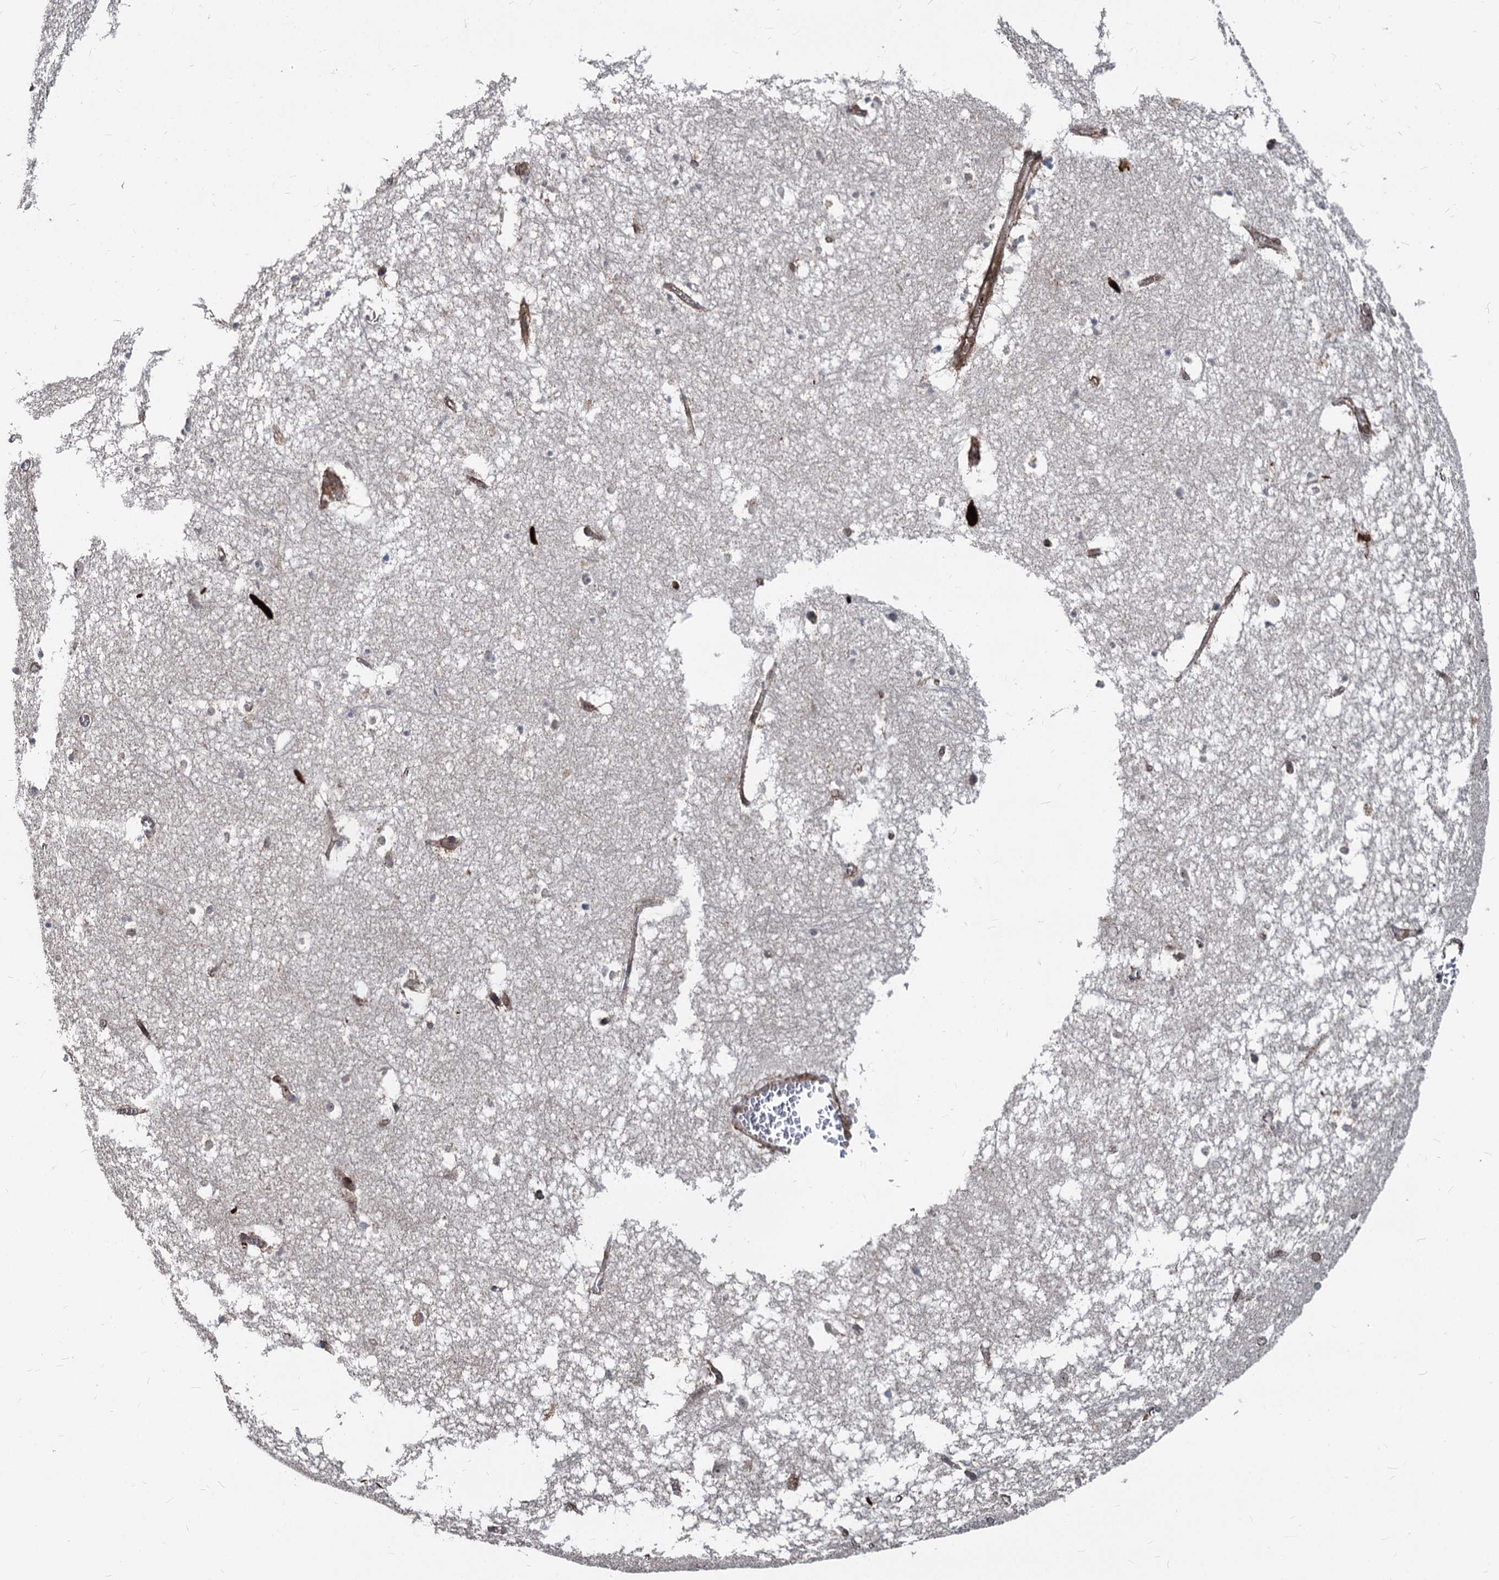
{"staining": {"intensity": "weak", "quantity": "<25%", "location": "cytoplasmic/membranous"}, "tissue": "hippocampus", "cell_type": "Glial cells", "image_type": "normal", "snomed": [{"axis": "morphology", "description": "Normal tissue, NOS"}, {"axis": "topography", "description": "Hippocampus"}], "caption": "An immunohistochemistry micrograph of unremarkable hippocampus is shown. There is no staining in glial cells of hippocampus. (Brightfield microscopy of DAB immunohistochemistry (IHC) at high magnification).", "gene": "STIM1", "patient": {"sex": "female", "age": 64}}